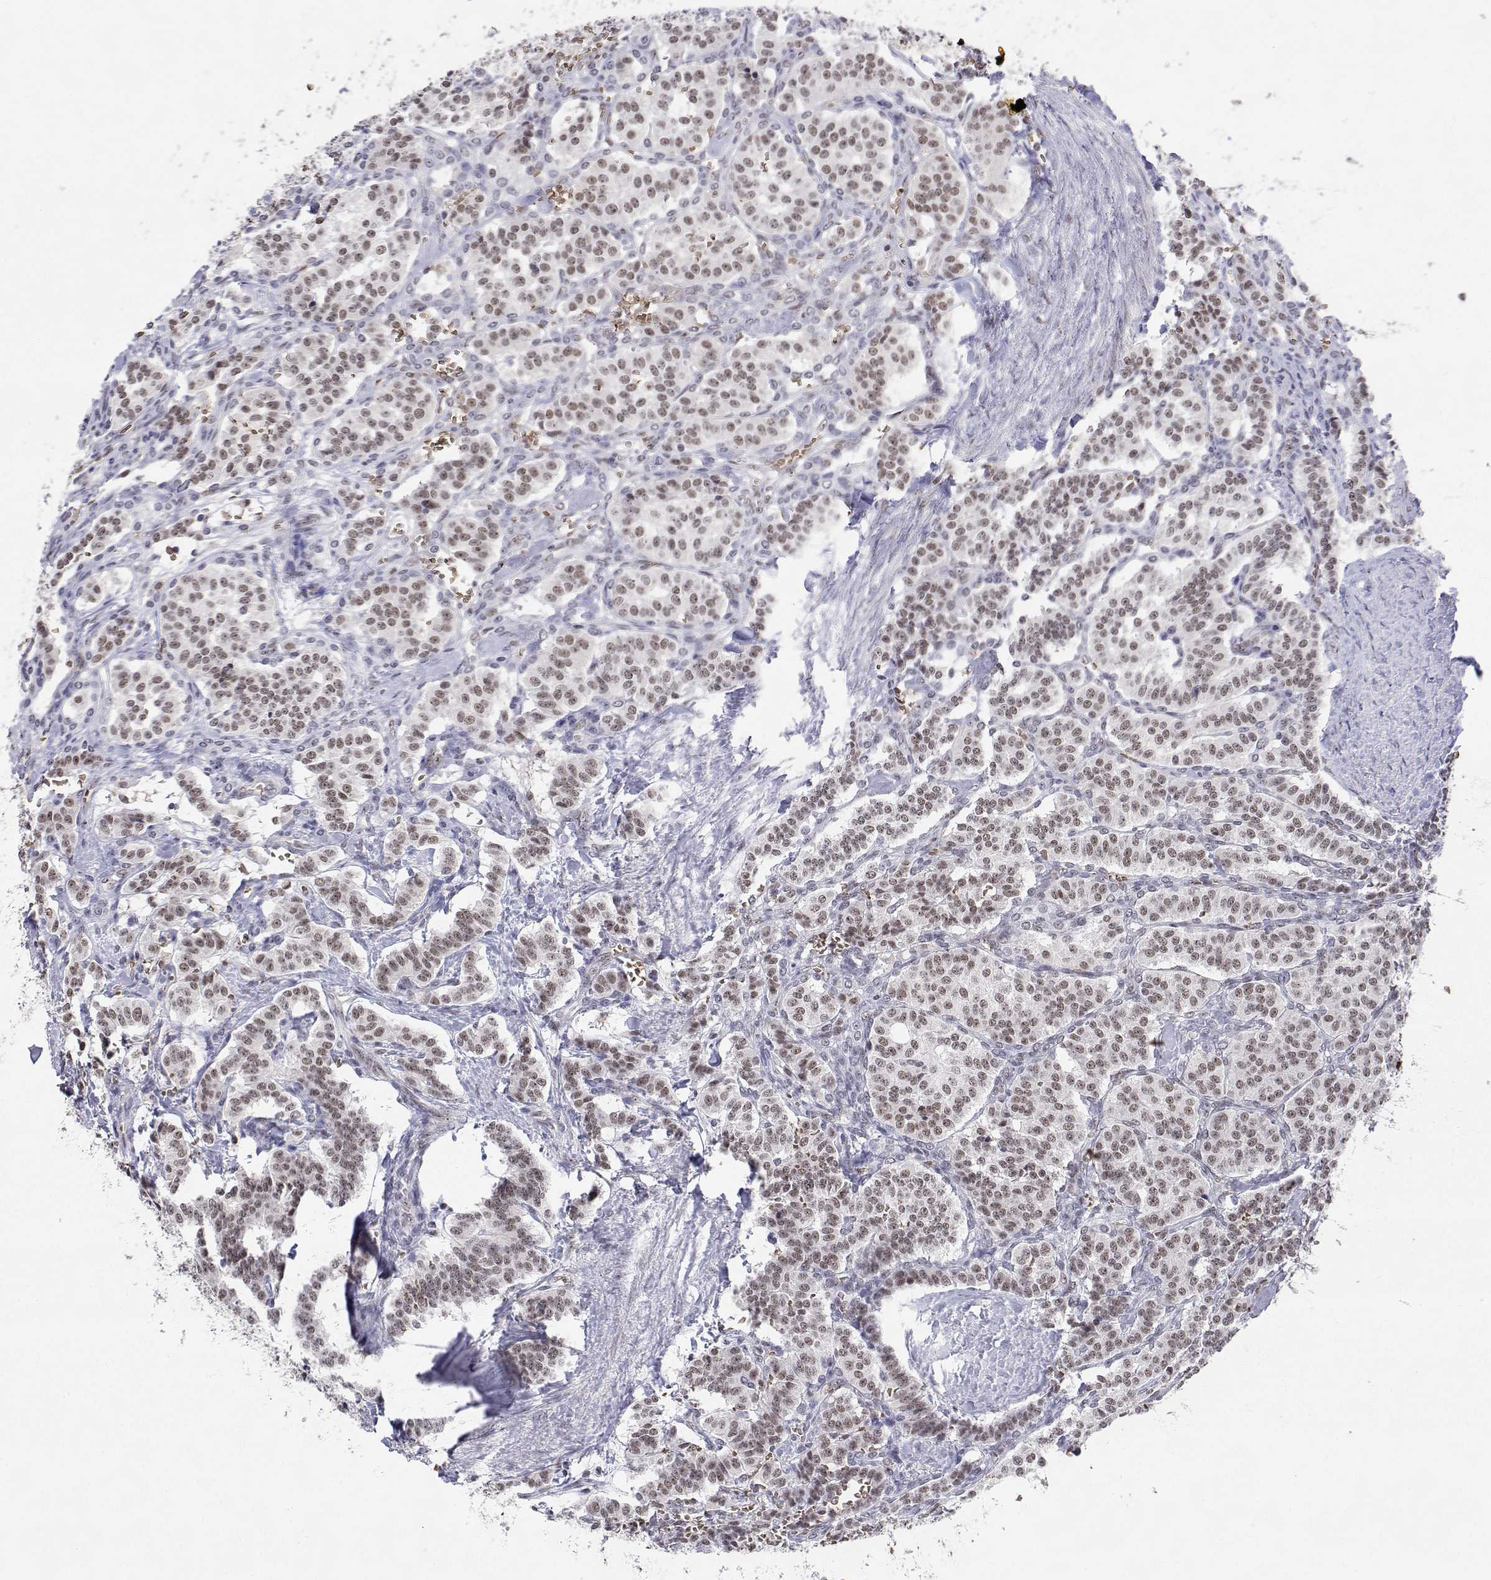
{"staining": {"intensity": "moderate", "quantity": ">75%", "location": "nuclear"}, "tissue": "carcinoid", "cell_type": "Tumor cells", "image_type": "cancer", "snomed": [{"axis": "morphology", "description": "Normal tissue, NOS"}, {"axis": "morphology", "description": "Carcinoid, malignant, NOS"}, {"axis": "topography", "description": "Lung"}], "caption": "The immunohistochemical stain highlights moderate nuclear positivity in tumor cells of carcinoid tissue.", "gene": "ADAR", "patient": {"sex": "female", "age": 46}}